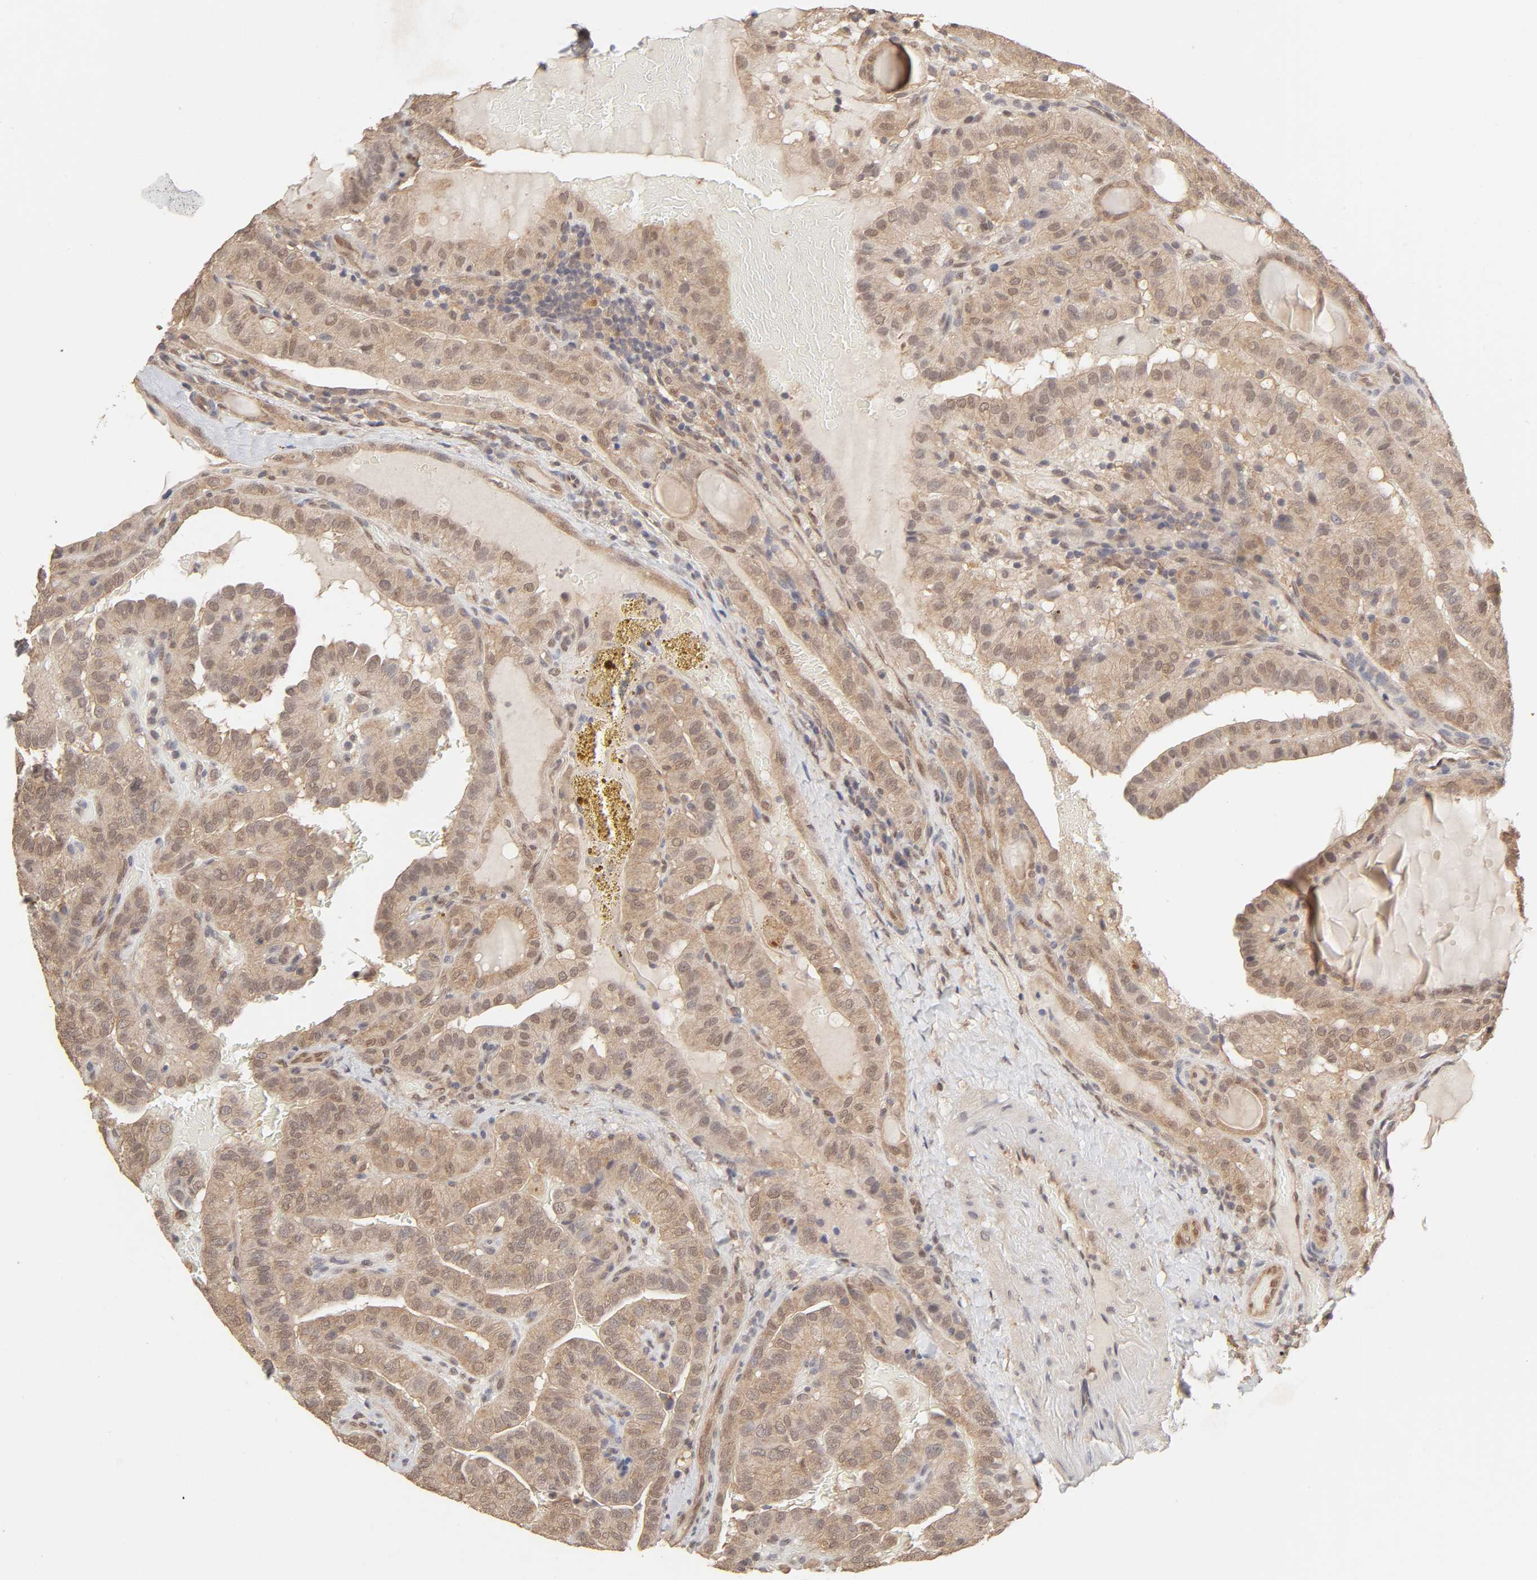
{"staining": {"intensity": "moderate", "quantity": ">75%", "location": "cytoplasmic/membranous"}, "tissue": "thyroid cancer", "cell_type": "Tumor cells", "image_type": "cancer", "snomed": [{"axis": "morphology", "description": "Papillary adenocarcinoma, NOS"}, {"axis": "topography", "description": "Thyroid gland"}], "caption": "Brown immunohistochemical staining in thyroid cancer (papillary adenocarcinoma) demonstrates moderate cytoplasmic/membranous expression in about >75% of tumor cells.", "gene": "MAPK1", "patient": {"sex": "male", "age": 77}}